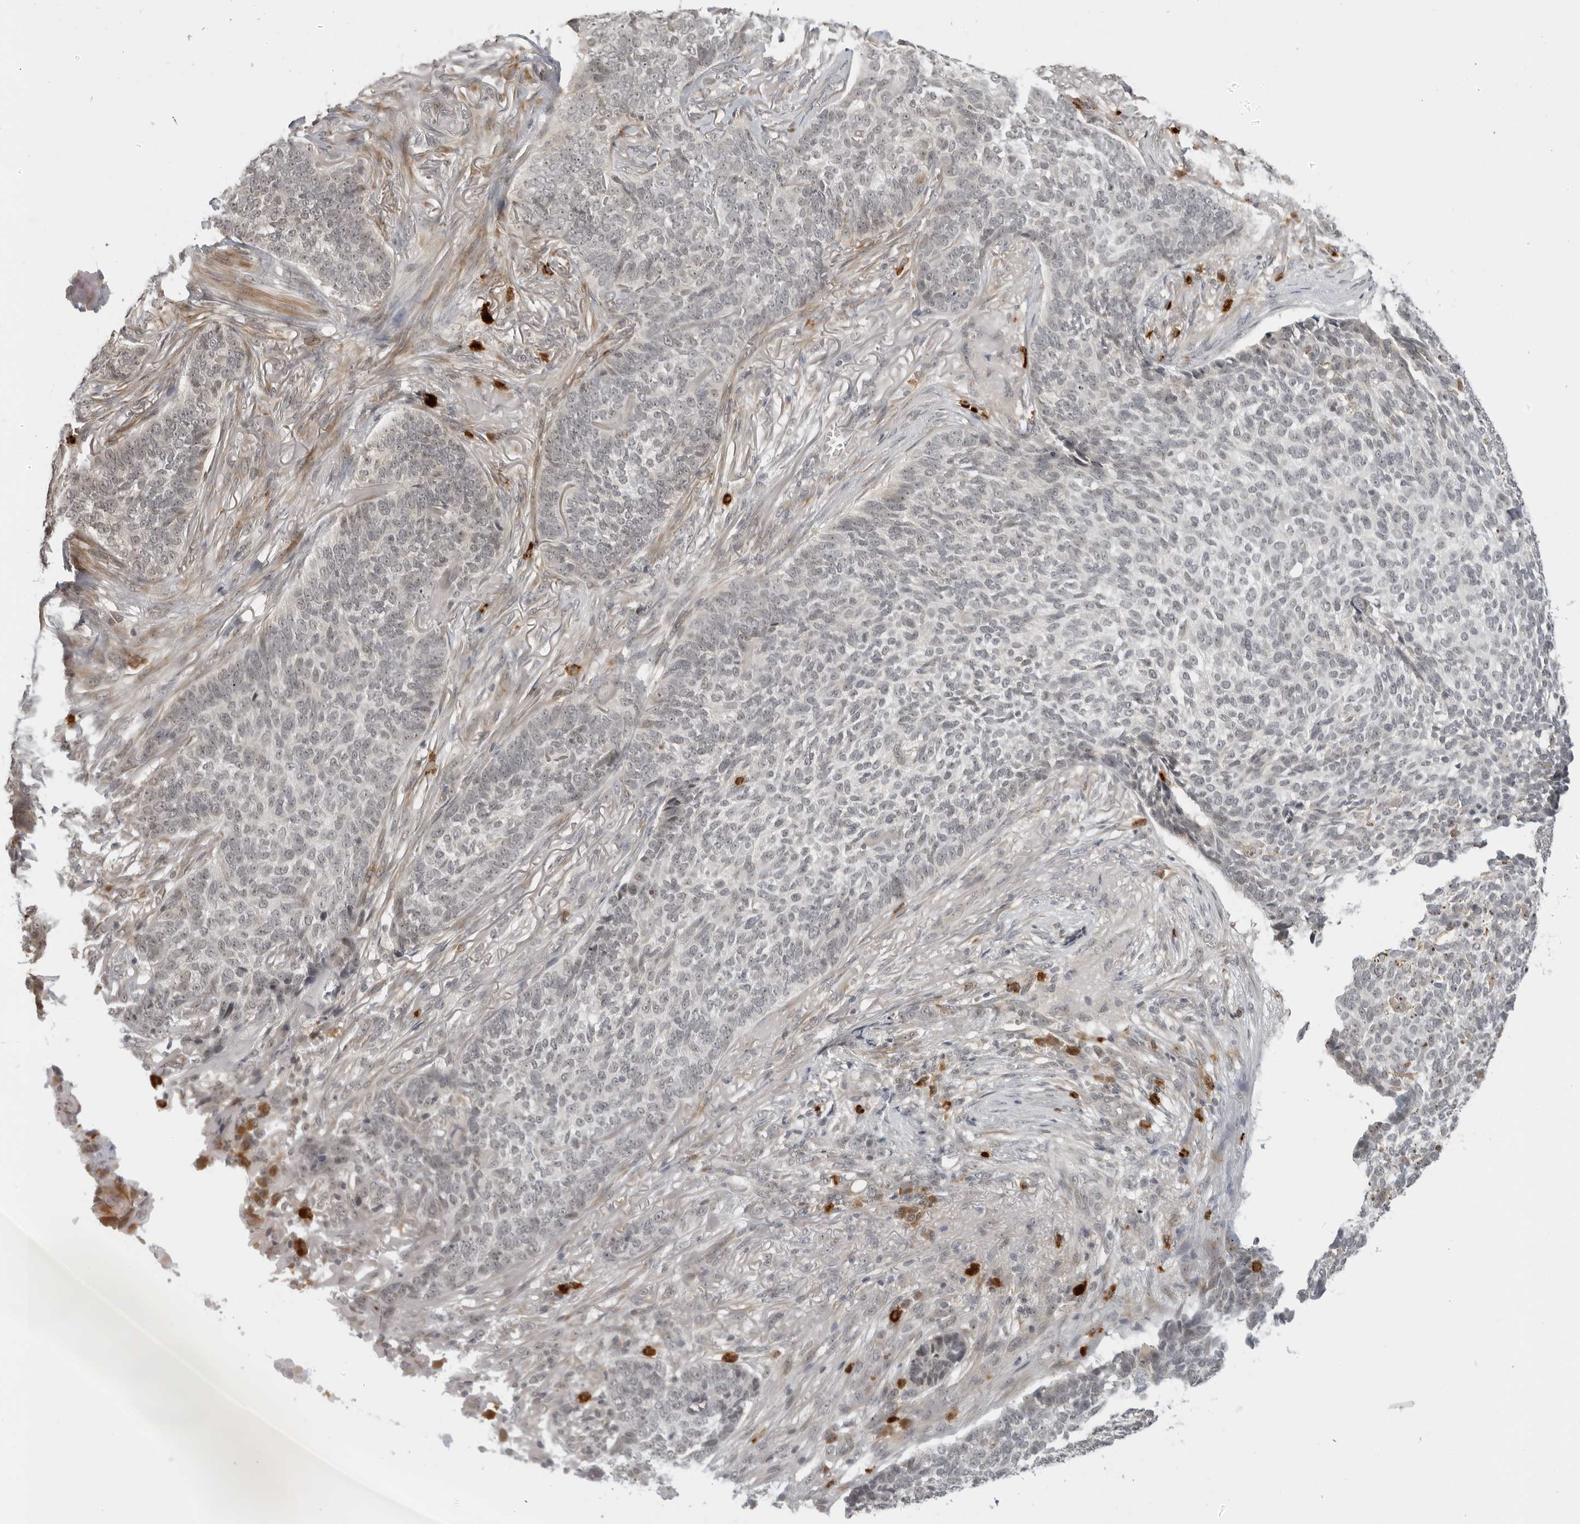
{"staining": {"intensity": "negative", "quantity": "none", "location": "none"}, "tissue": "skin cancer", "cell_type": "Tumor cells", "image_type": "cancer", "snomed": [{"axis": "morphology", "description": "Basal cell carcinoma"}, {"axis": "topography", "description": "Skin"}], "caption": "Tumor cells are negative for brown protein staining in skin basal cell carcinoma.", "gene": "SUGCT", "patient": {"sex": "male", "age": 85}}